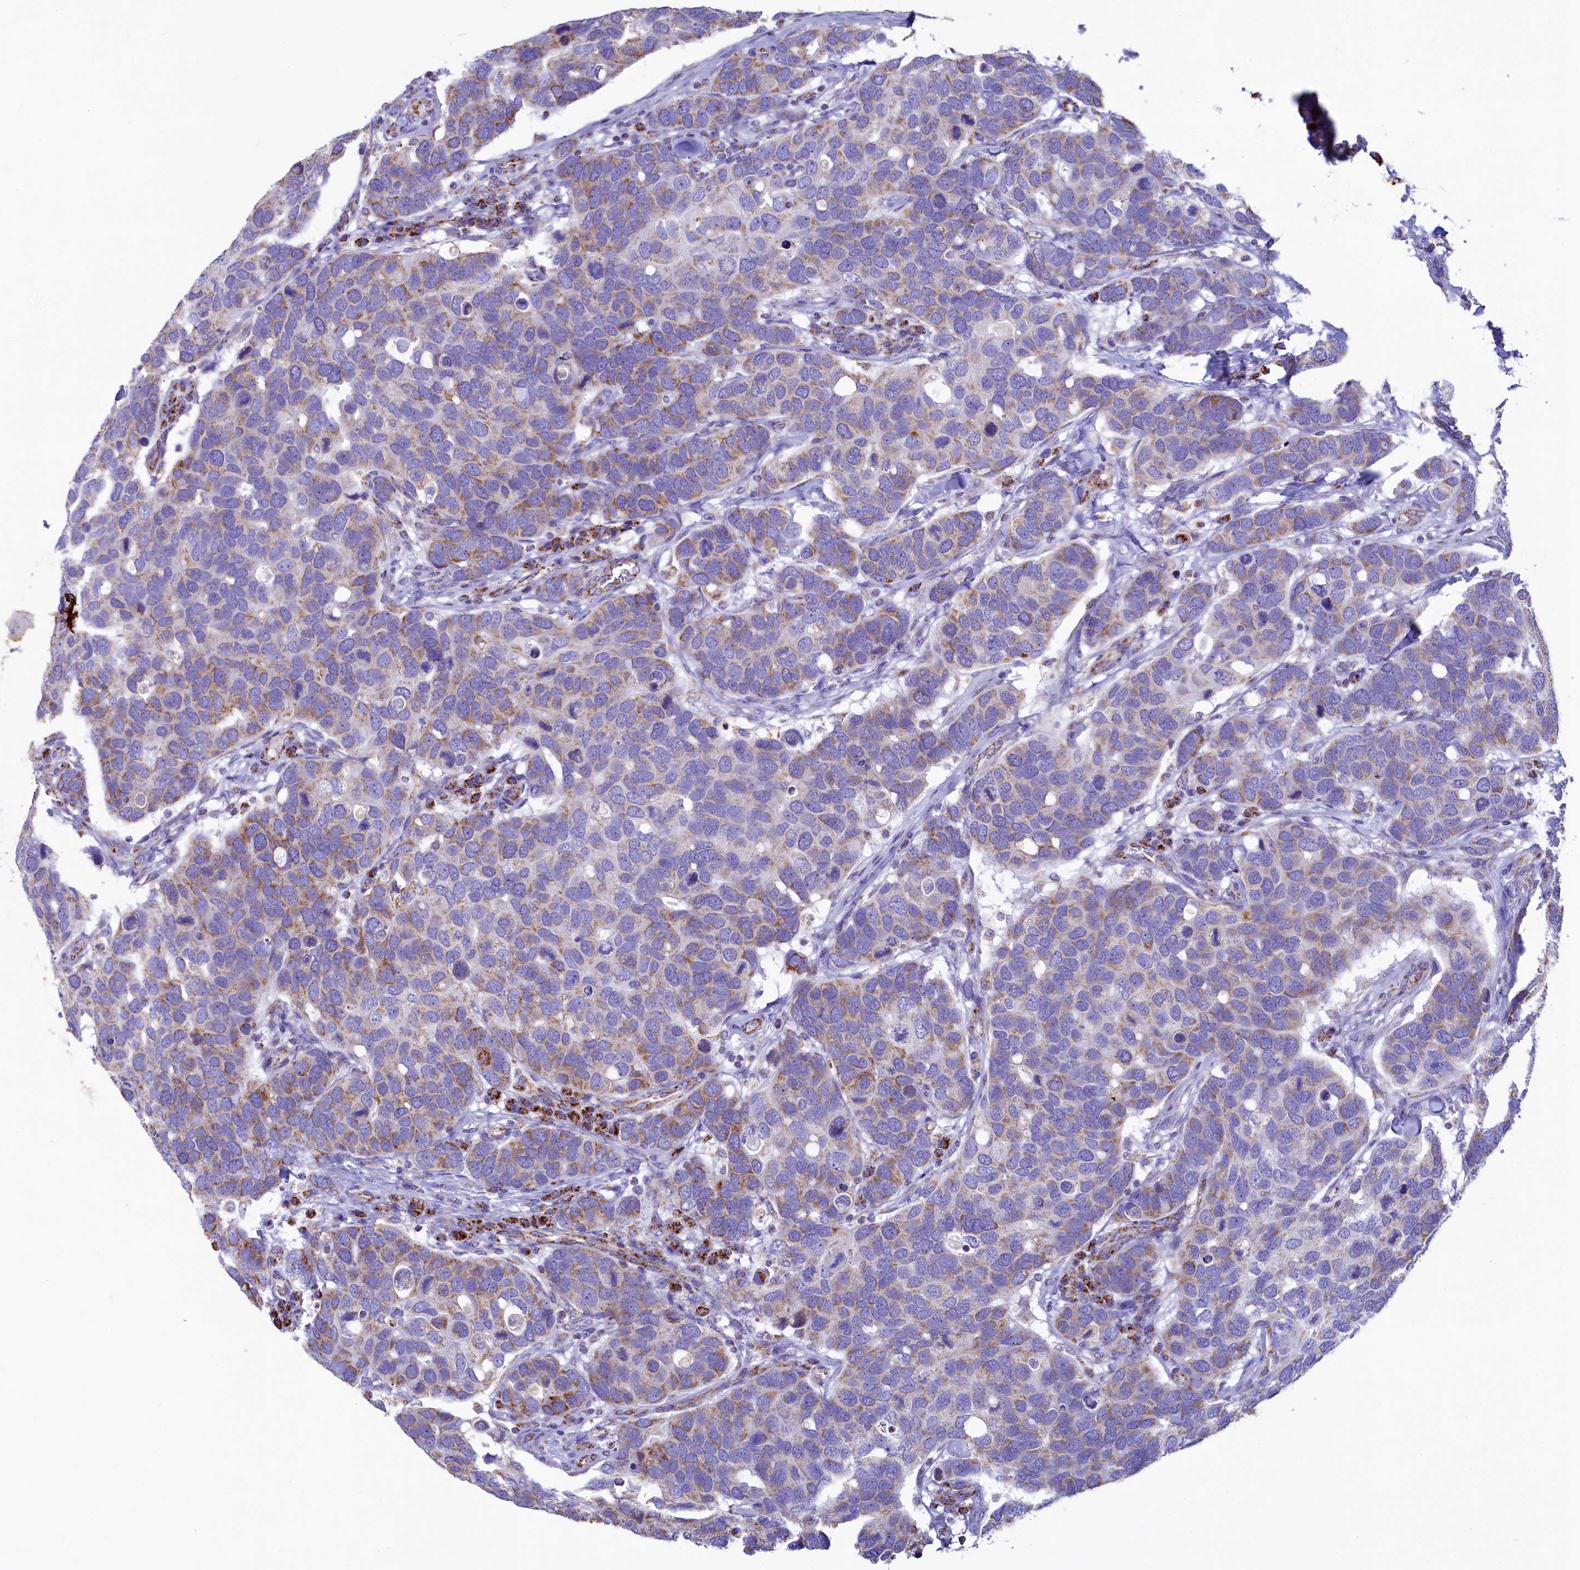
{"staining": {"intensity": "moderate", "quantity": "25%-75%", "location": "cytoplasmic/membranous"}, "tissue": "breast cancer", "cell_type": "Tumor cells", "image_type": "cancer", "snomed": [{"axis": "morphology", "description": "Duct carcinoma"}, {"axis": "topography", "description": "Breast"}], "caption": "A micrograph of human breast cancer (invasive ductal carcinoma) stained for a protein shows moderate cytoplasmic/membranous brown staining in tumor cells.", "gene": "IDH3A", "patient": {"sex": "female", "age": 83}}